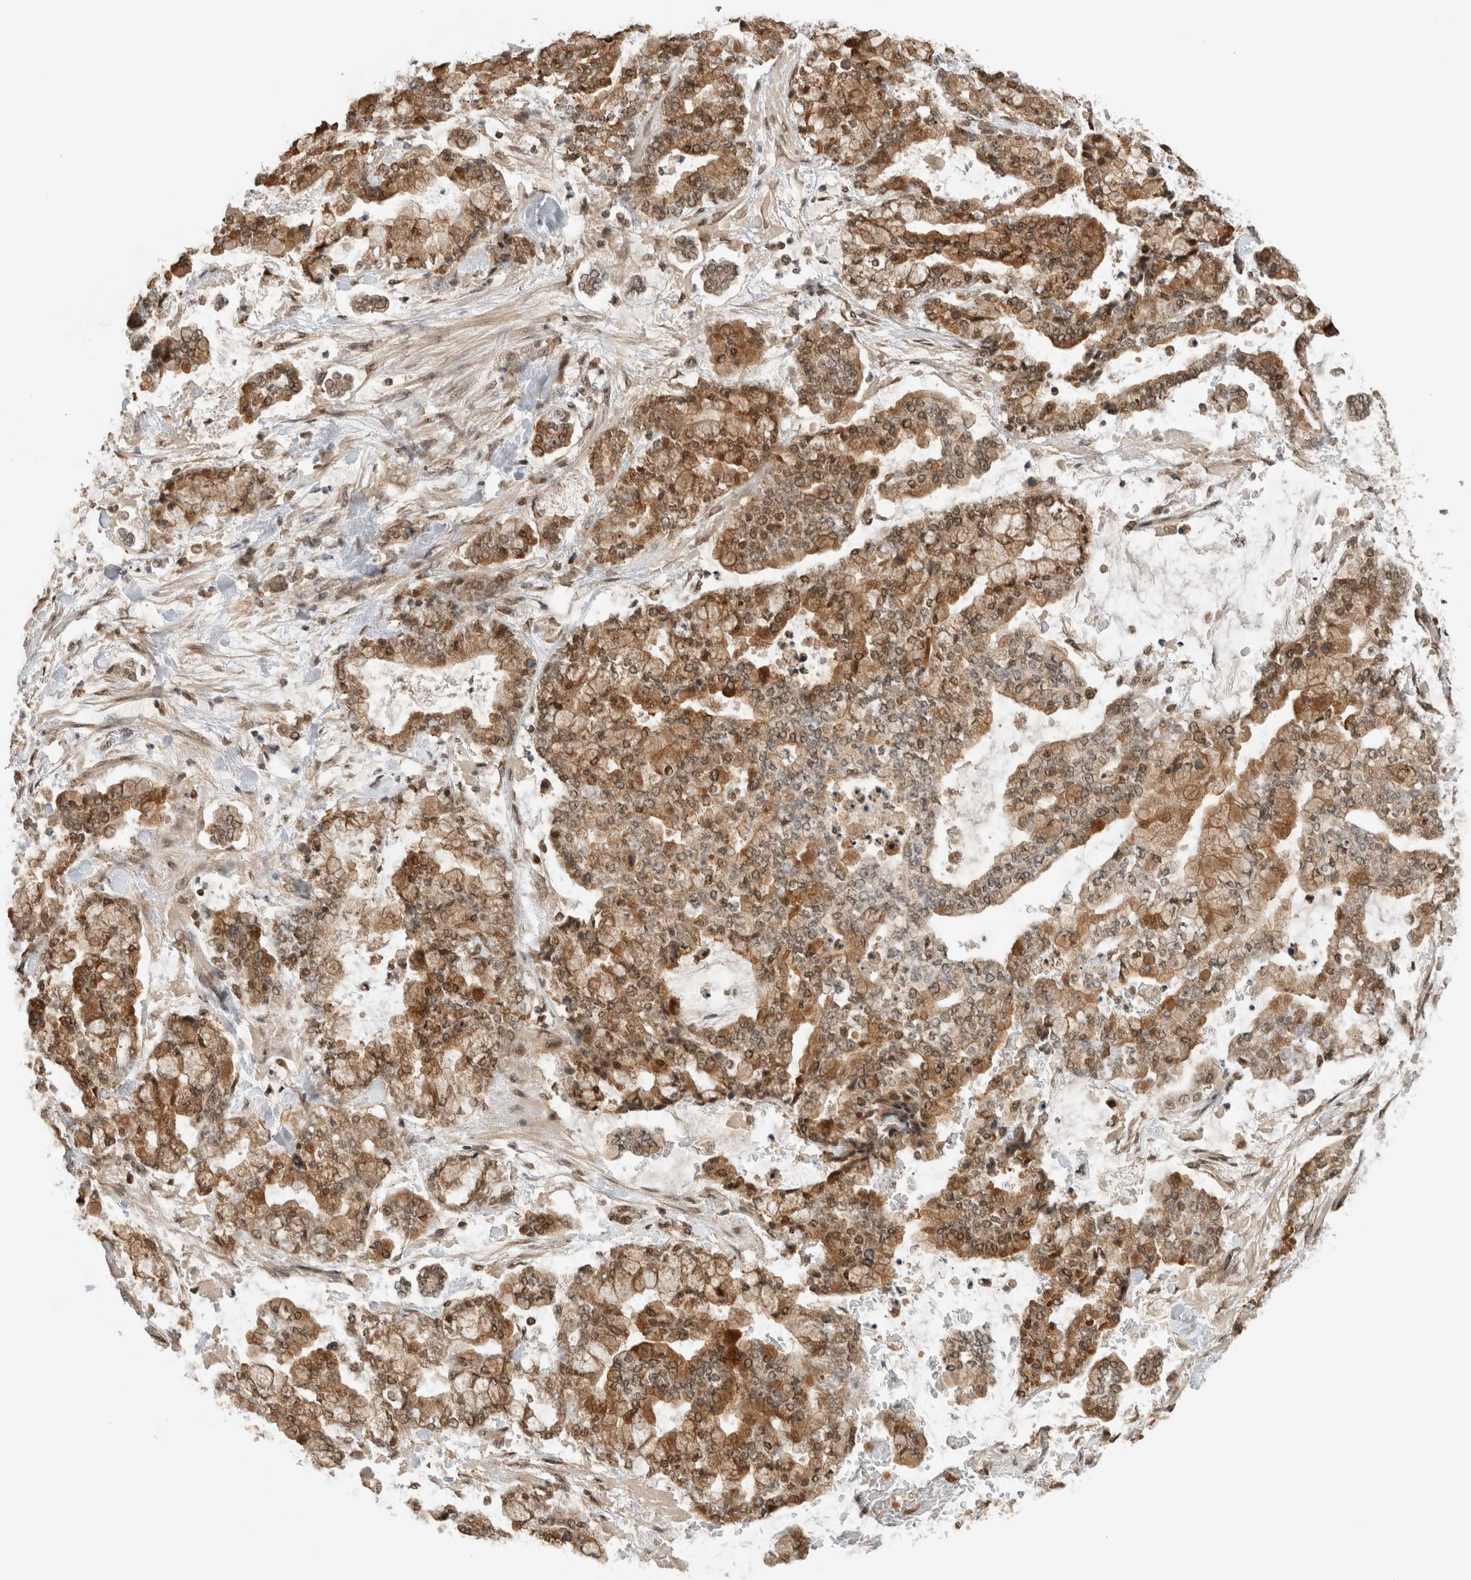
{"staining": {"intensity": "moderate", "quantity": ">75%", "location": "cytoplasmic/membranous,nuclear"}, "tissue": "stomach cancer", "cell_type": "Tumor cells", "image_type": "cancer", "snomed": [{"axis": "morphology", "description": "Normal tissue, NOS"}, {"axis": "morphology", "description": "Adenocarcinoma, NOS"}, {"axis": "topography", "description": "Stomach, upper"}, {"axis": "topography", "description": "Stomach"}], "caption": "DAB (3,3'-diaminobenzidine) immunohistochemical staining of human stomach adenocarcinoma displays moderate cytoplasmic/membranous and nuclear protein staining in about >75% of tumor cells.", "gene": "C1orf21", "patient": {"sex": "male", "age": 76}}